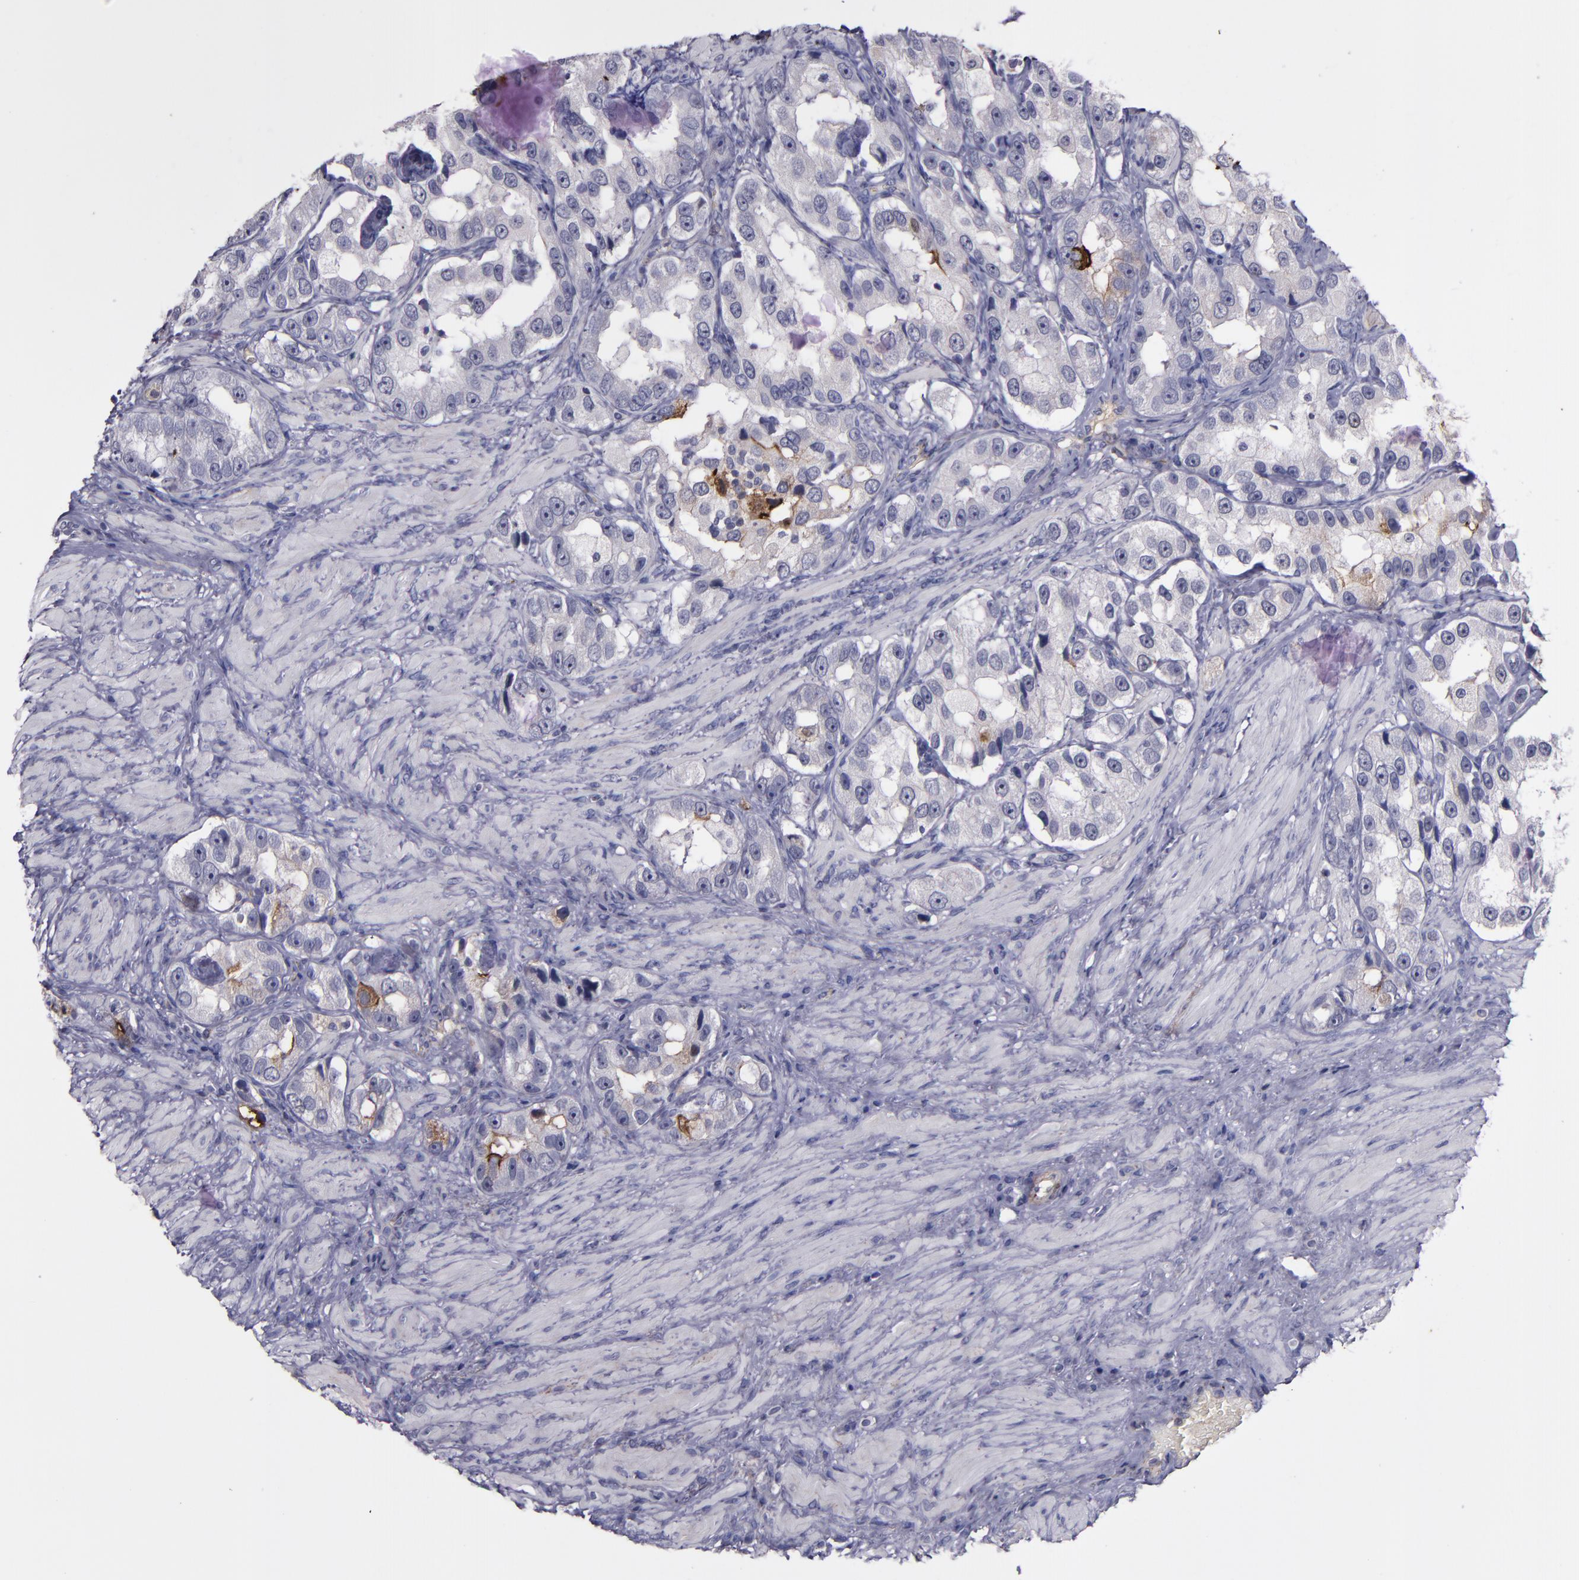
{"staining": {"intensity": "weak", "quantity": "<25%", "location": "cytoplasmic/membranous"}, "tissue": "prostate cancer", "cell_type": "Tumor cells", "image_type": "cancer", "snomed": [{"axis": "morphology", "description": "Adenocarcinoma, High grade"}, {"axis": "topography", "description": "Prostate"}], "caption": "There is no significant staining in tumor cells of prostate cancer.", "gene": "MFGE8", "patient": {"sex": "male", "age": 63}}